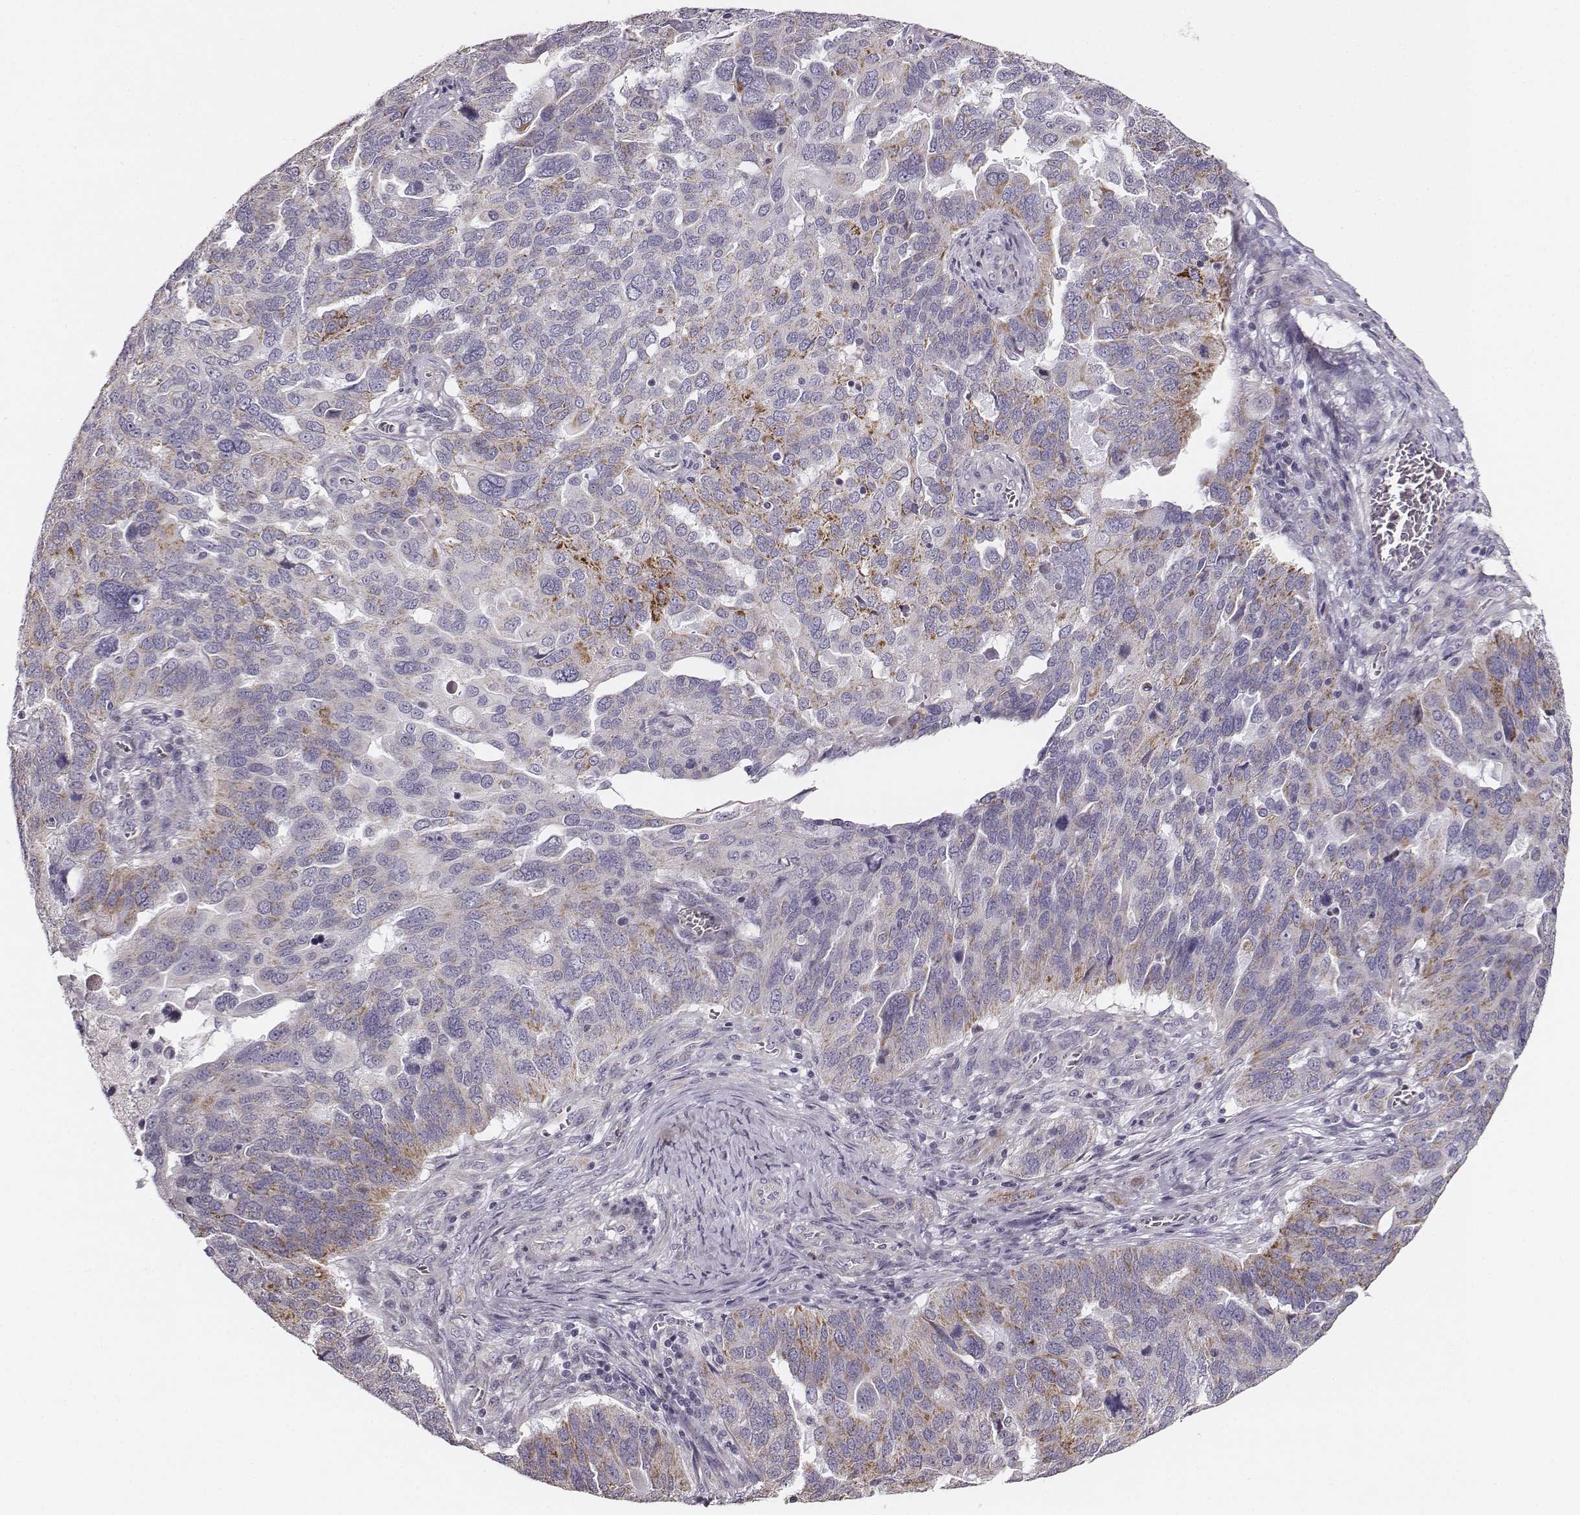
{"staining": {"intensity": "moderate", "quantity": "<25%", "location": "cytoplasmic/membranous"}, "tissue": "ovarian cancer", "cell_type": "Tumor cells", "image_type": "cancer", "snomed": [{"axis": "morphology", "description": "Carcinoma, endometroid"}, {"axis": "topography", "description": "Soft tissue"}, {"axis": "topography", "description": "Ovary"}], "caption": "Brown immunohistochemical staining in endometroid carcinoma (ovarian) displays moderate cytoplasmic/membranous expression in about <25% of tumor cells. (Stains: DAB in brown, nuclei in blue, Microscopy: brightfield microscopy at high magnification).", "gene": "UBL4B", "patient": {"sex": "female", "age": 52}}